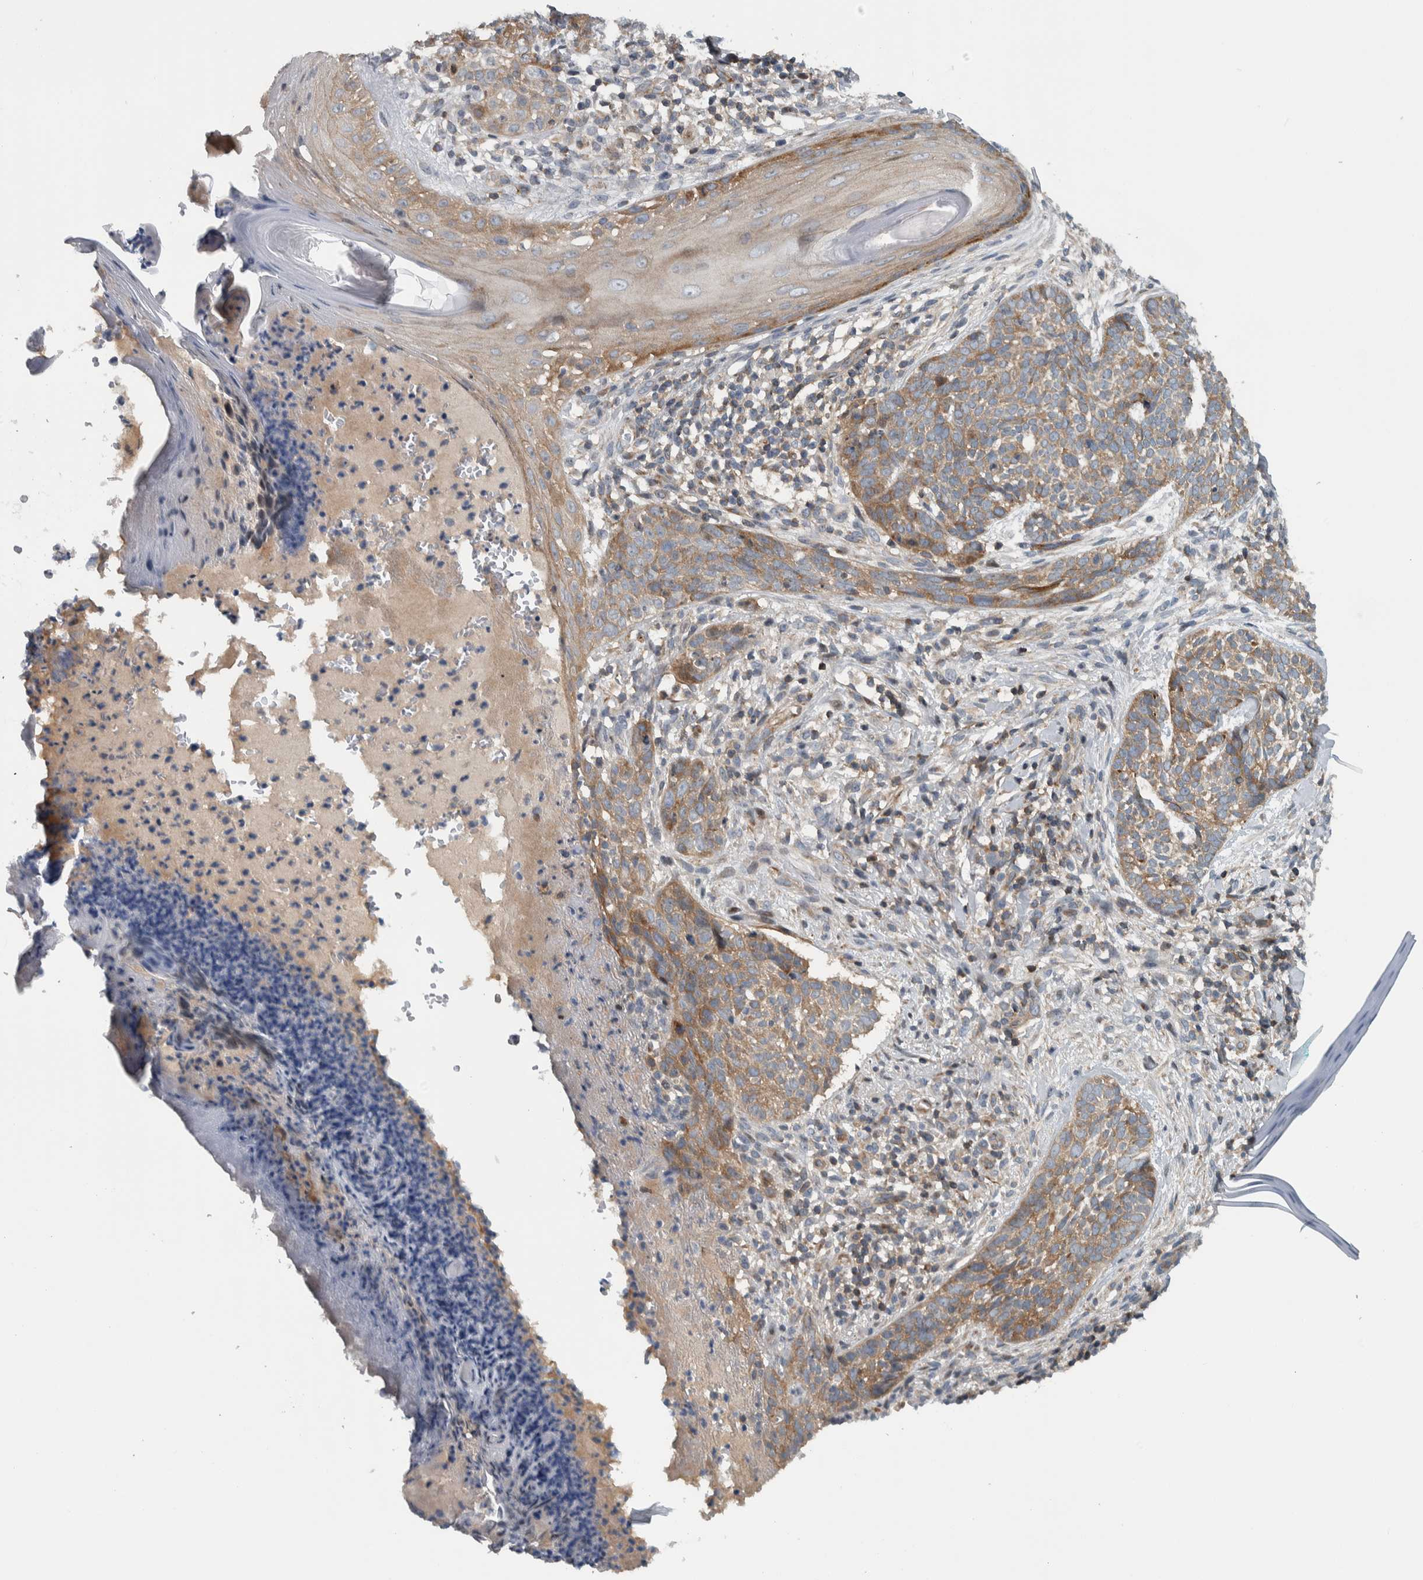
{"staining": {"intensity": "moderate", "quantity": ">75%", "location": "cytoplasmic/membranous"}, "tissue": "skin cancer", "cell_type": "Tumor cells", "image_type": "cancer", "snomed": [{"axis": "morphology", "description": "Normal tissue, NOS"}, {"axis": "morphology", "description": "Basal cell carcinoma"}, {"axis": "topography", "description": "Skin"}], "caption": "A histopathology image of skin cancer stained for a protein exhibits moderate cytoplasmic/membranous brown staining in tumor cells.", "gene": "BAIAP2L1", "patient": {"sex": "male", "age": 67}}